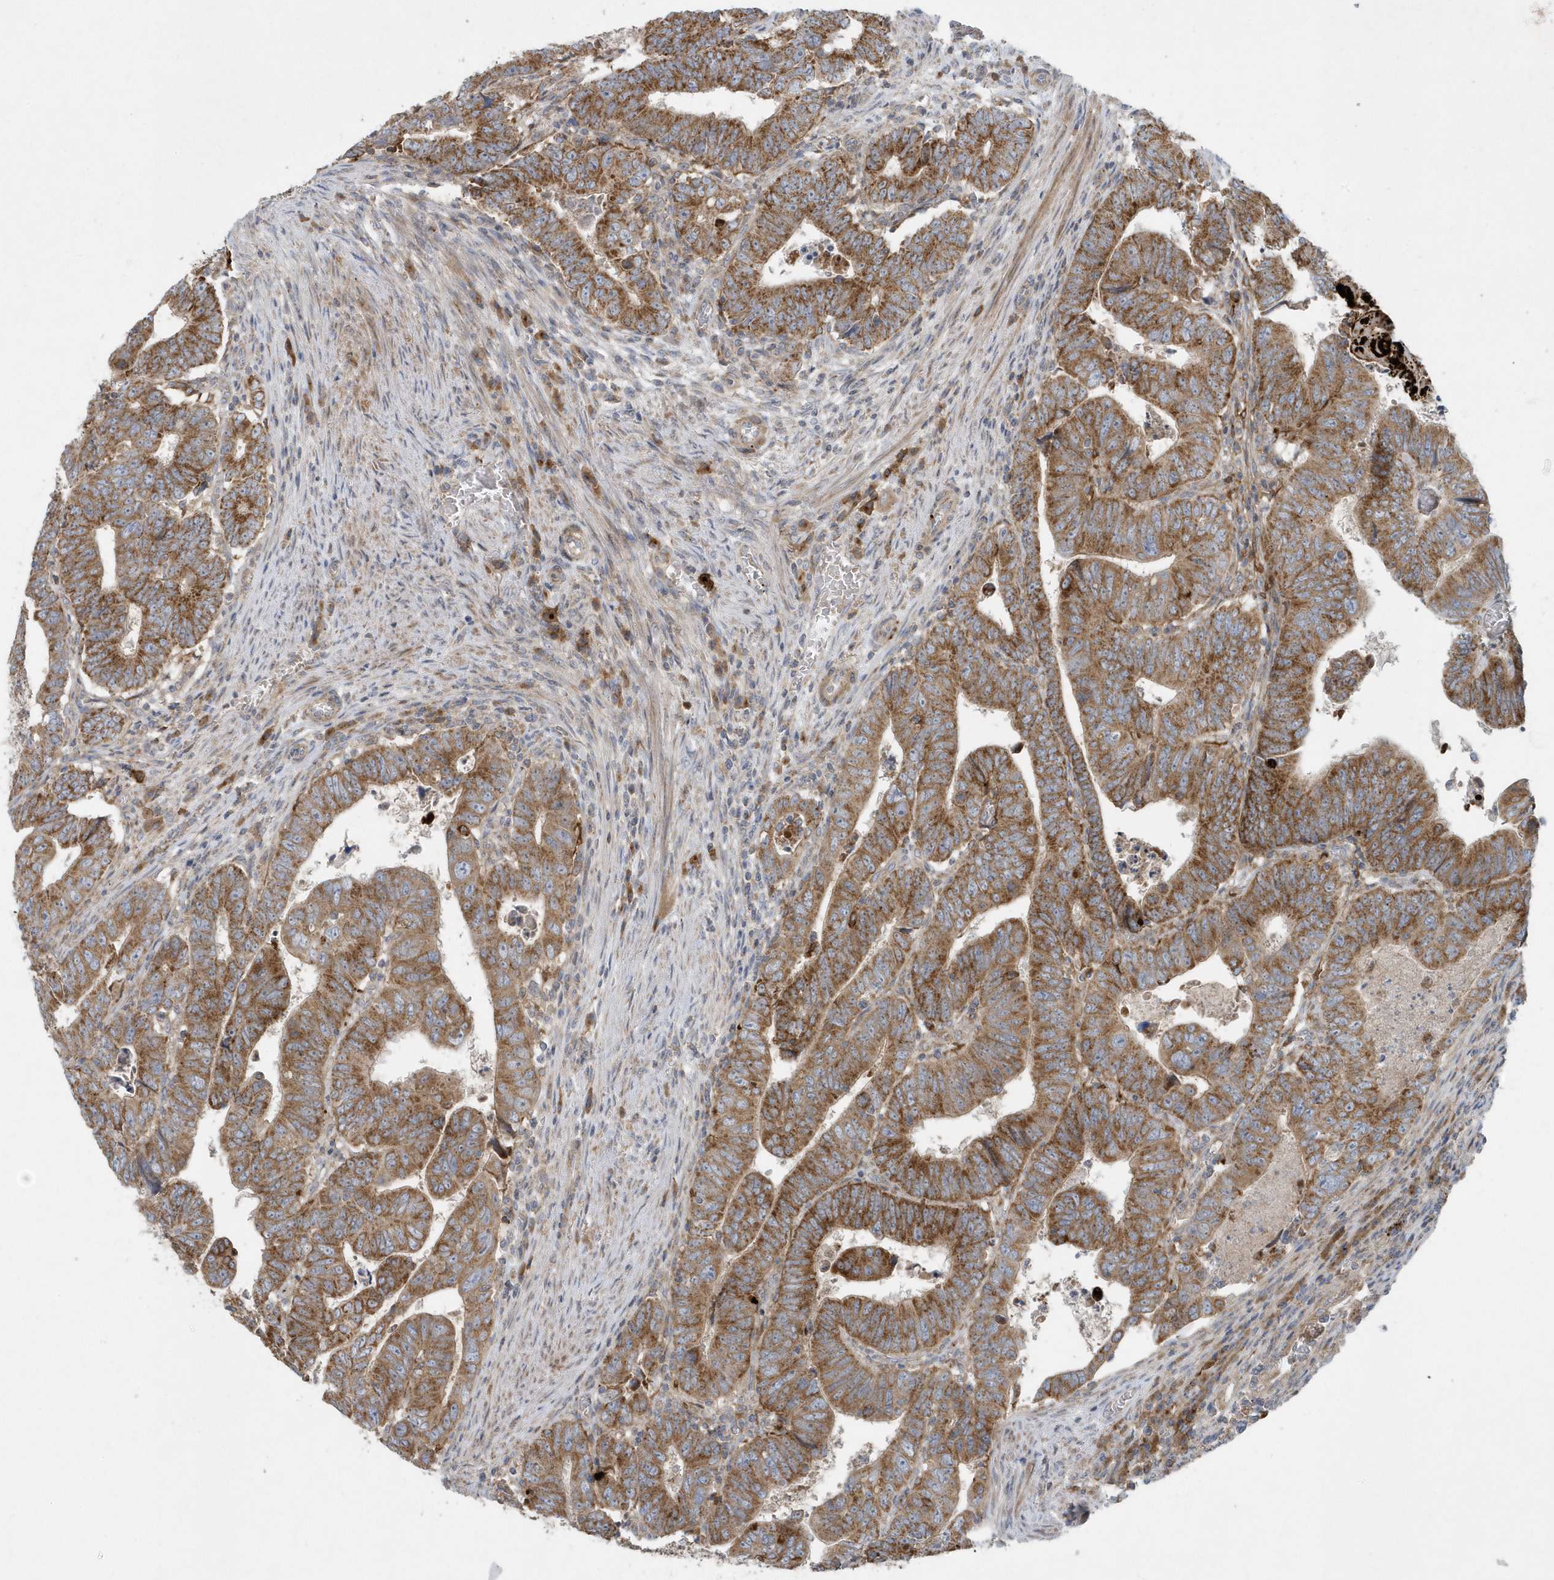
{"staining": {"intensity": "moderate", "quantity": ">75%", "location": "cytoplasmic/membranous"}, "tissue": "colorectal cancer", "cell_type": "Tumor cells", "image_type": "cancer", "snomed": [{"axis": "morphology", "description": "Normal tissue, NOS"}, {"axis": "morphology", "description": "Adenocarcinoma, NOS"}, {"axis": "topography", "description": "Rectum"}], "caption": "Approximately >75% of tumor cells in colorectal cancer (adenocarcinoma) exhibit moderate cytoplasmic/membranous protein expression as visualized by brown immunohistochemical staining.", "gene": "SLC38A2", "patient": {"sex": "female", "age": 65}}